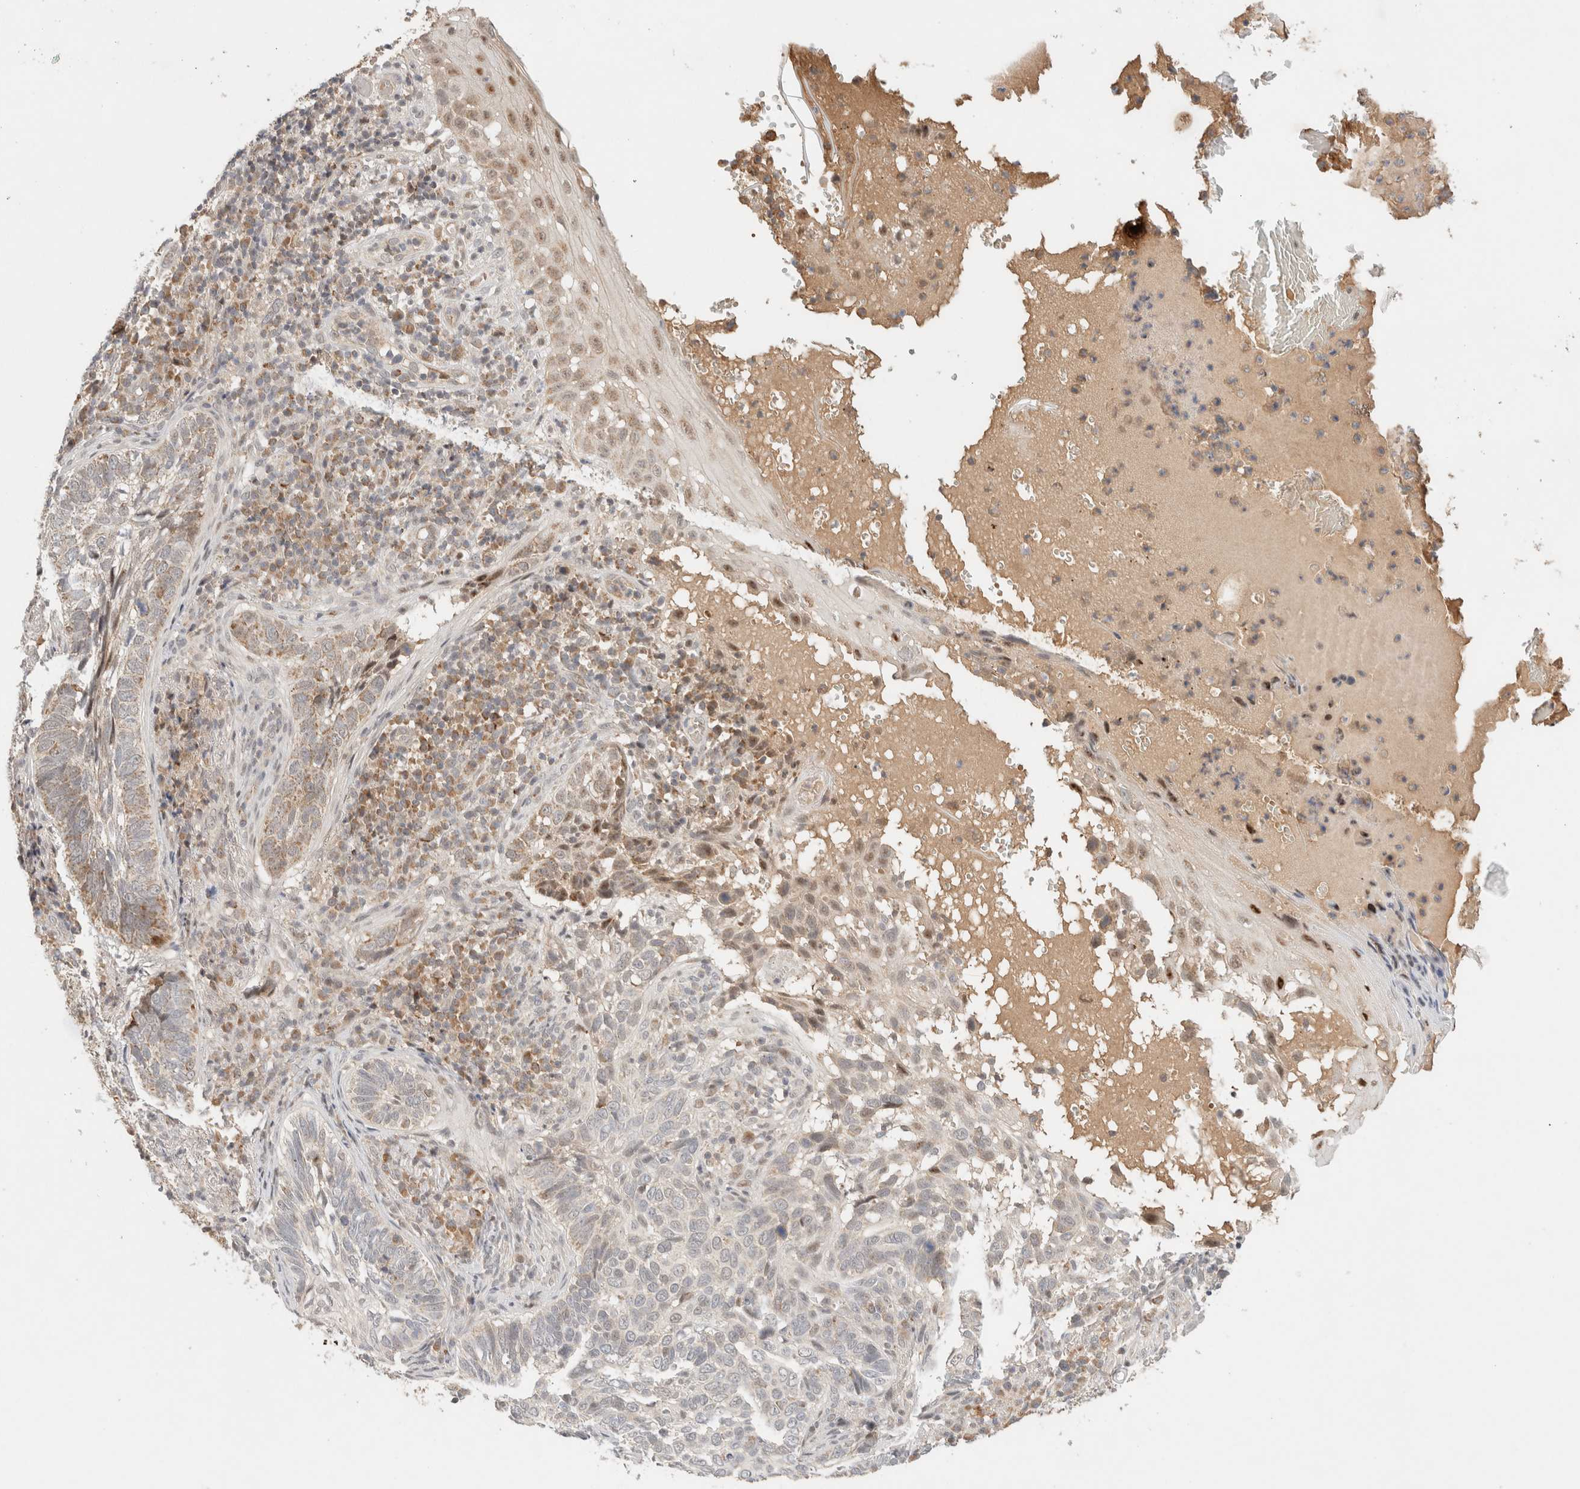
{"staining": {"intensity": "weak", "quantity": "25%-75%", "location": "cytoplasmic/membranous"}, "tissue": "skin cancer", "cell_type": "Tumor cells", "image_type": "cancer", "snomed": [{"axis": "morphology", "description": "Basal cell carcinoma"}, {"axis": "topography", "description": "Skin"}], "caption": "Skin cancer (basal cell carcinoma) stained with immunohistochemistry (IHC) exhibits weak cytoplasmic/membranous staining in about 25%-75% of tumor cells. (IHC, brightfield microscopy, high magnification).", "gene": "MRM3", "patient": {"sex": "female", "age": 89}}